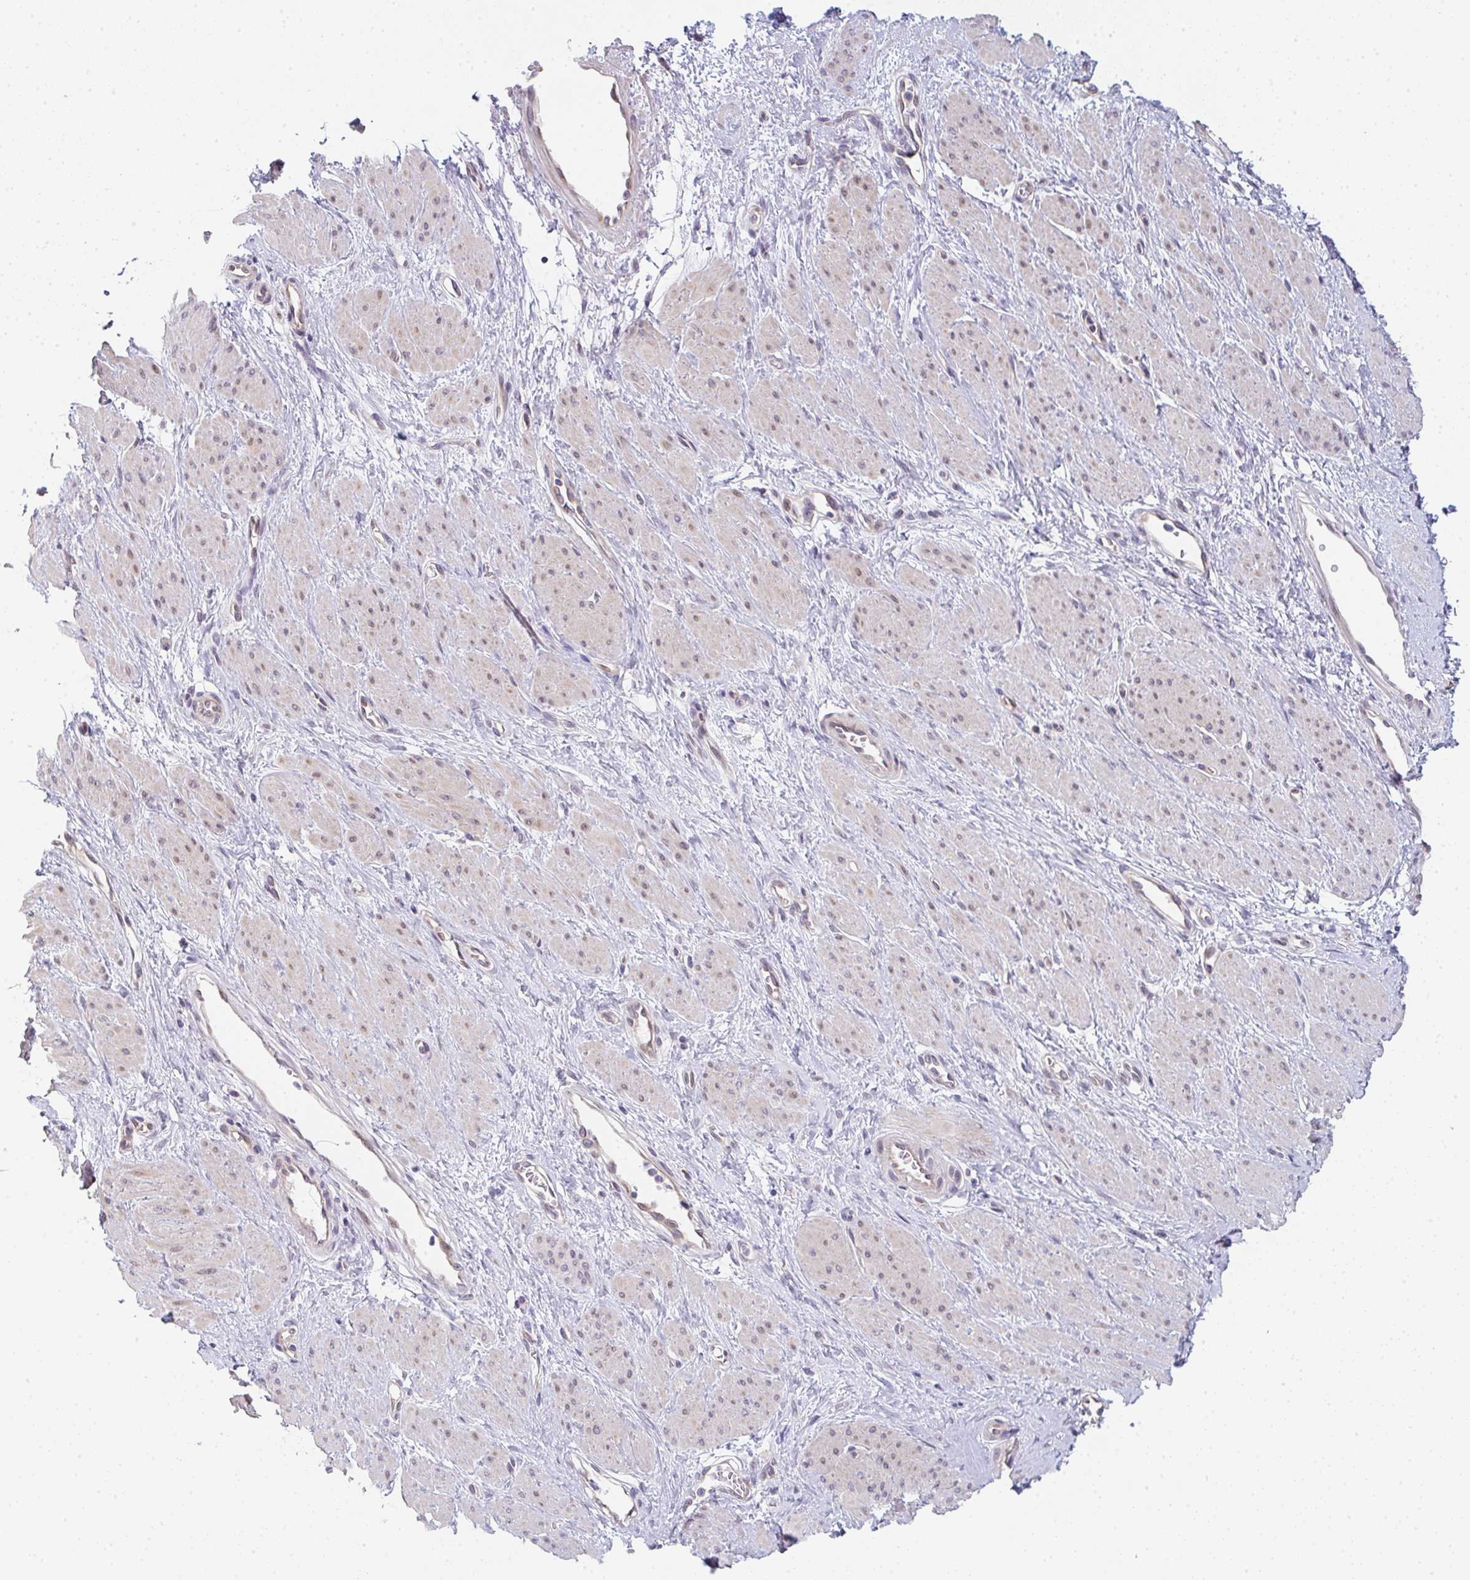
{"staining": {"intensity": "negative", "quantity": "none", "location": "none"}, "tissue": "smooth muscle", "cell_type": "Smooth muscle cells", "image_type": "normal", "snomed": [{"axis": "morphology", "description": "Normal tissue, NOS"}, {"axis": "topography", "description": "Smooth muscle"}, {"axis": "topography", "description": "Uterus"}], "caption": "Immunohistochemical staining of benign smooth muscle exhibits no significant expression in smooth muscle cells.", "gene": "TNFRSF10A", "patient": {"sex": "female", "age": 39}}